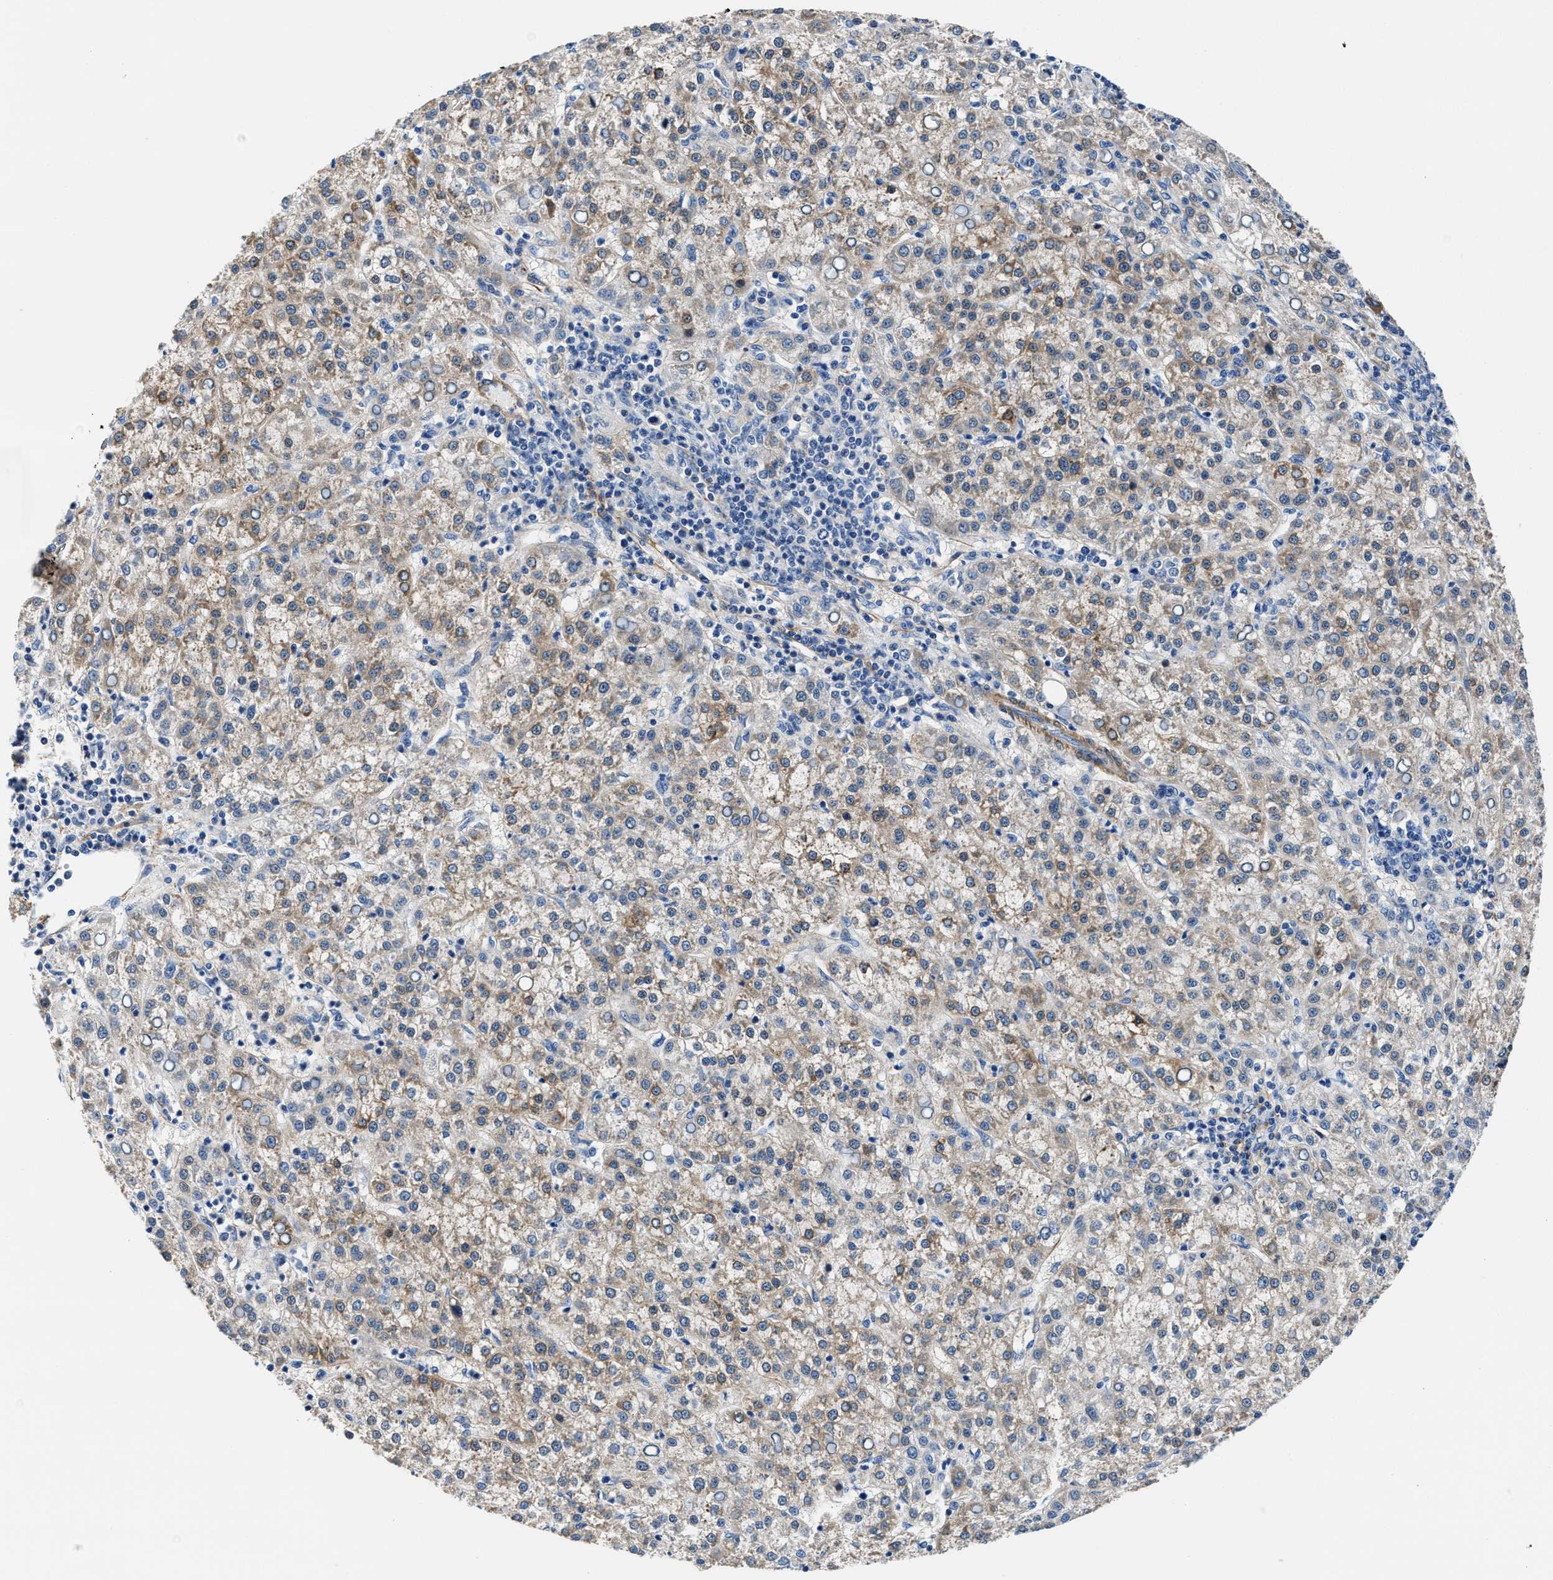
{"staining": {"intensity": "moderate", "quantity": "25%-75%", "location": "cytoplasmic/membranous"}, "tissue": "liver cancer", "cell_type": "Tumor cells", "image_type": "cancer", "snomed": [{"axis": "morphology", "description": "Carcinoma, Hepatocellular, NOS"}, {"axis": "topography", "description": "Liver"}], "caption": "Liver cancer (hepatocellular carcinoma) stained for a protein demonstrates moderate cytoplasmic/membranous positivity in tumor cells.", "gene": "PARG", "patient": {"sex": "female", "age": 58}}